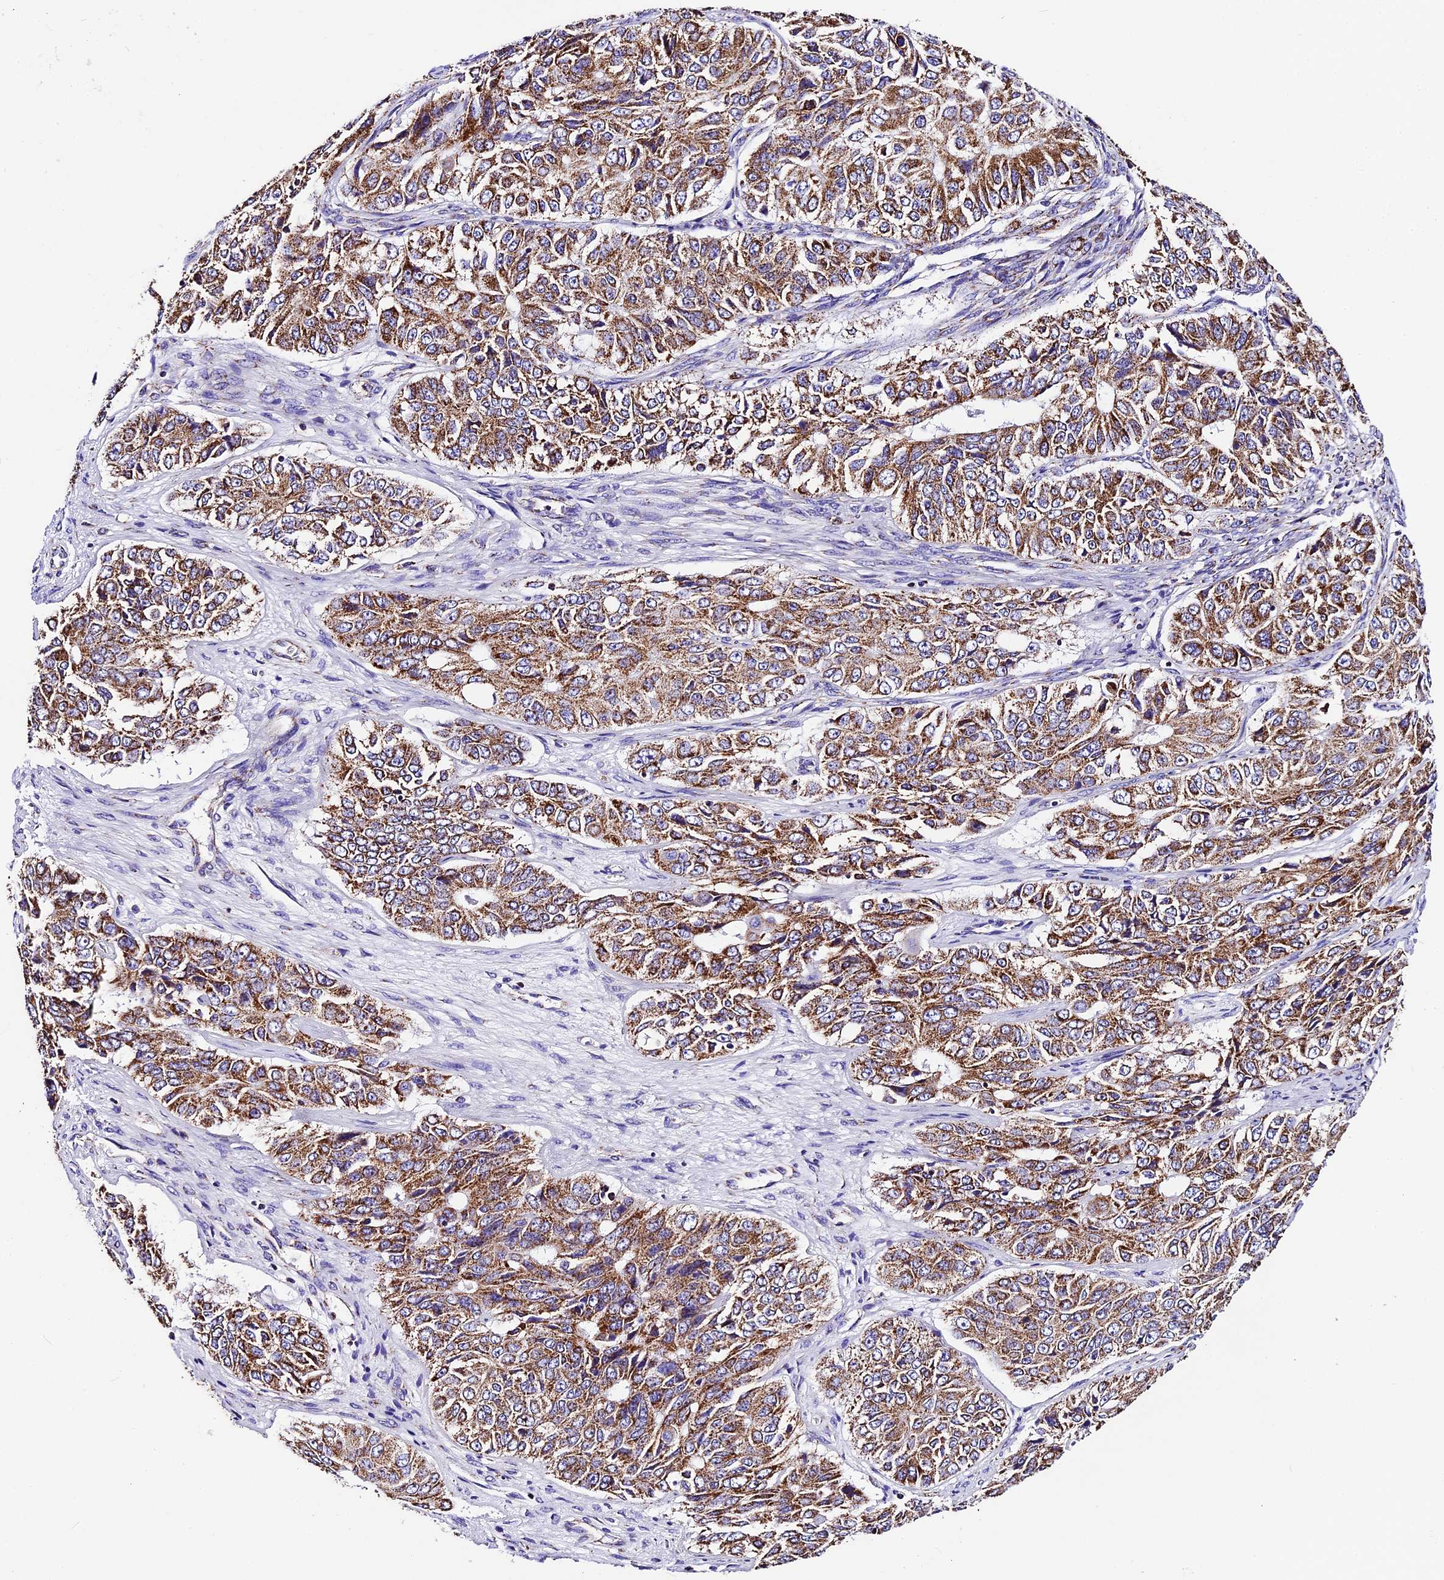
{"staining": {"intensity": "moderate", "quantity": ">75%", "location": "cytoplasmic/membranous"}, "tissue": "ovarian cancer", "cell_type": "Tumor cells", "image_type": "cancer", "snomed": [{"axis": "morphology", "description": "Carcinoma, endometroid"}, {"axis": "topography", "description": "Ovary"}], "caption": "Tumor cells display moderate cytoplasmic/membranous staining in about >75% of cells in ovarian cancer. Using DAB (3,3'-diaminobenzidine) (brown) and hematoxylin (blue) stains, captured at high magnification using brightfield microscopy.", "gene": "DCAF5", "patient": {"sex": "female", "age": 51}}